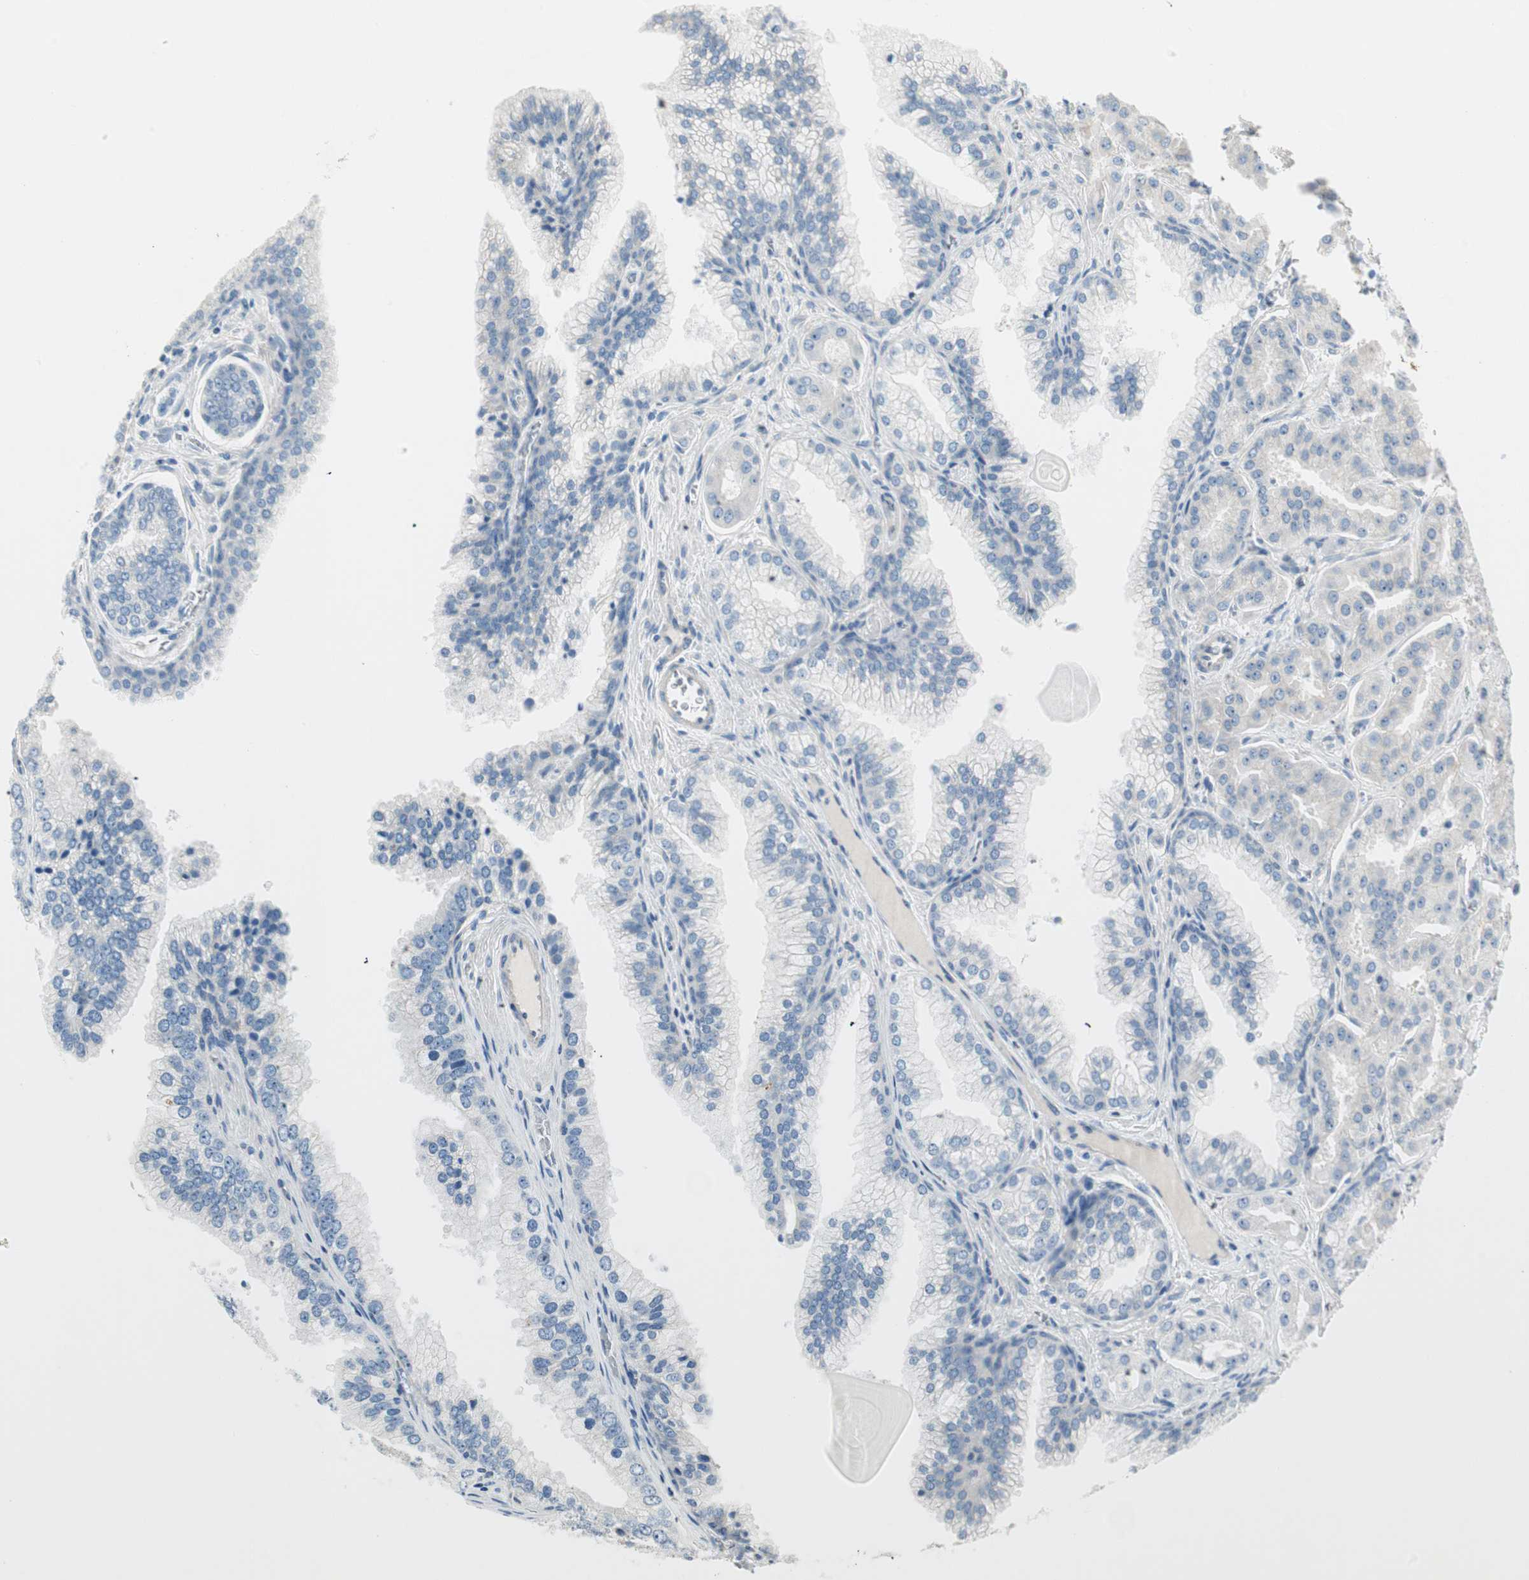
{"staining": {"intensity": "negative", "quantity": "none", "location": "none"}, "tissue": "prostate cancer", "cell_type": "Tumor cells", "image_type": "cancer", "snomed": [{"axis": "morphology", "description": "Adenocarcinoma, Low grade"}, {"axis": "topography", "description": "Prostate"}], "caption": "Tumor cells show no significant protein positivity in prostate adenocarcinoma (low-grade).", "gene": "CDK3", "patient": {"sex": "male", "age": 59}}